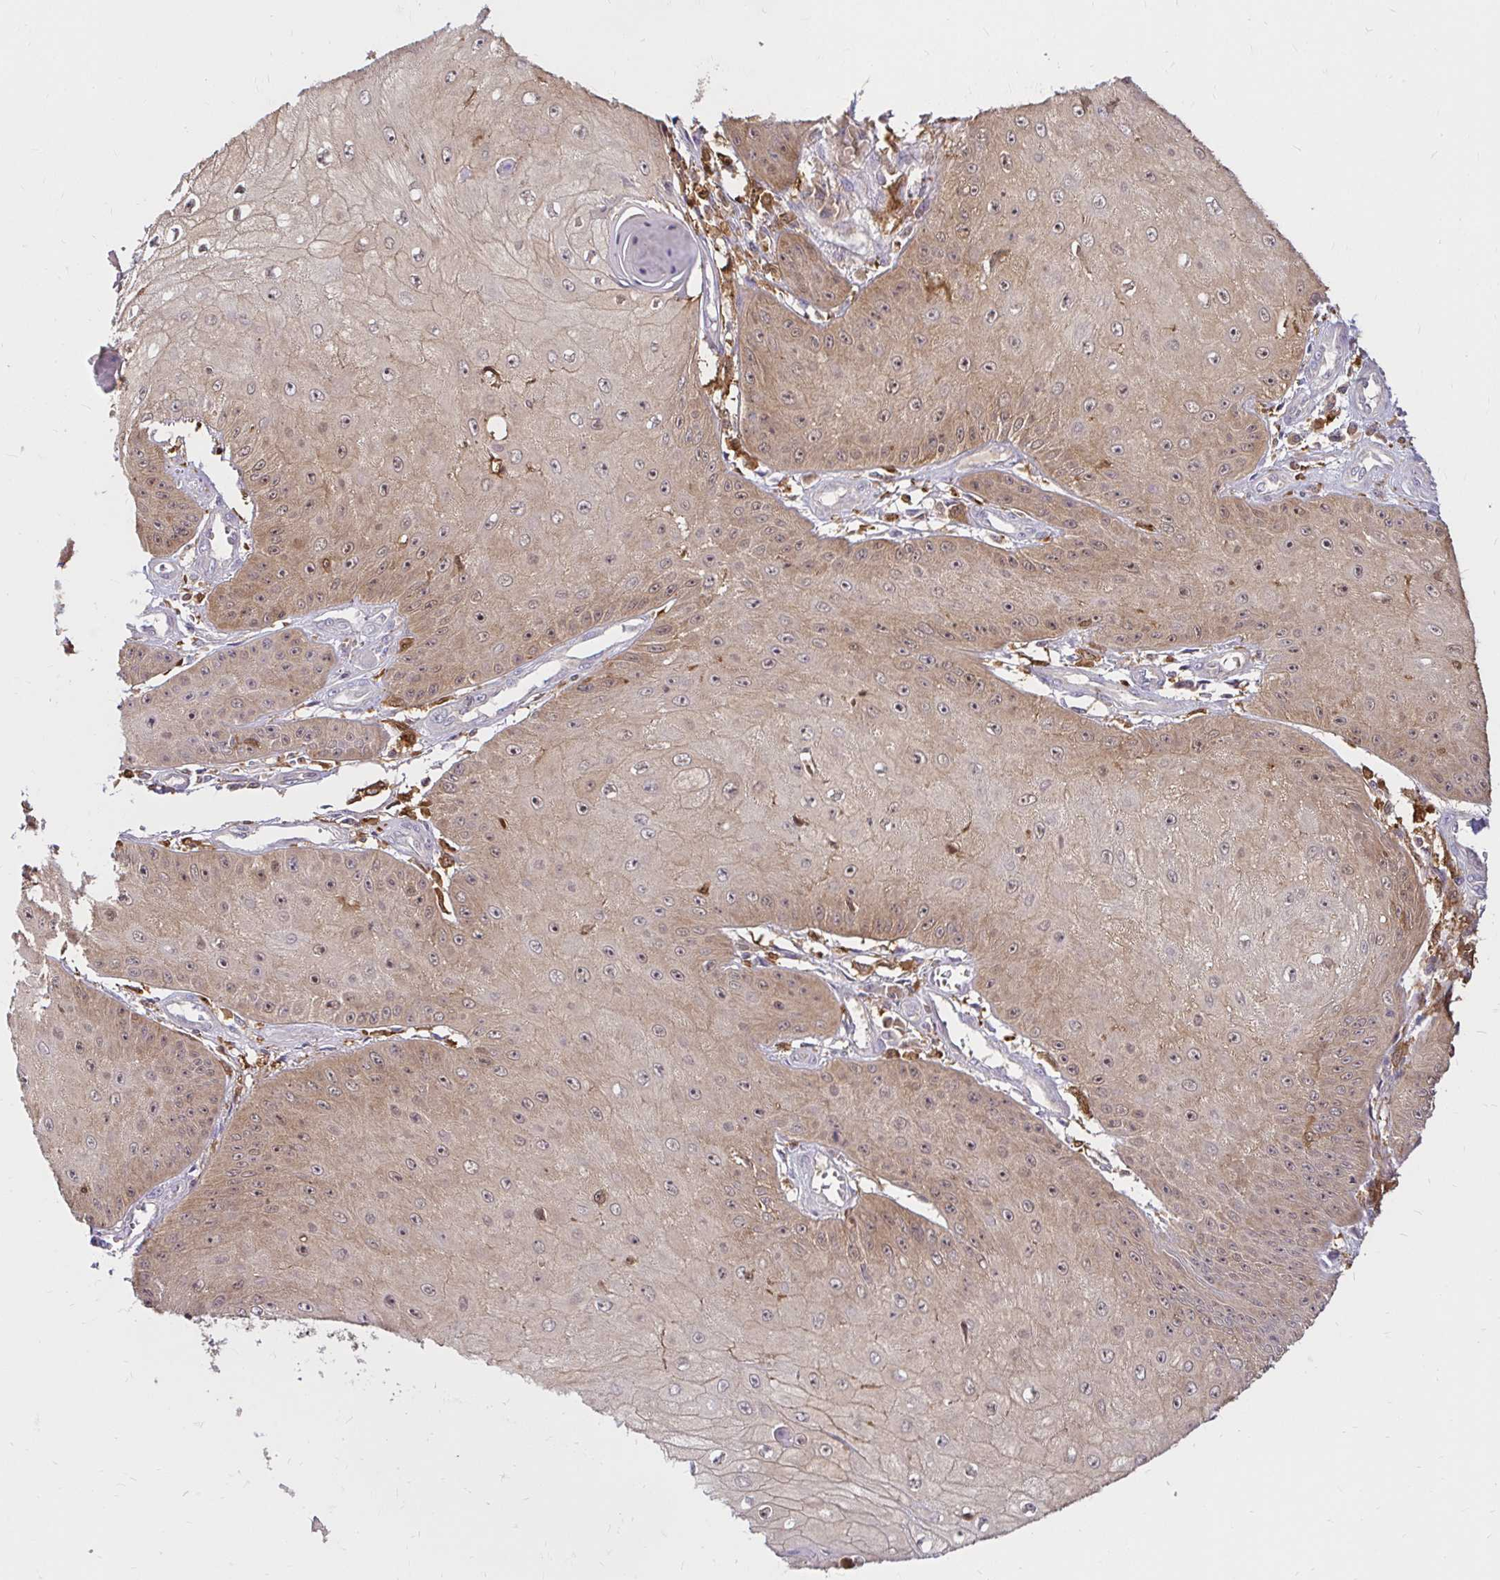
{"staining": {"intensity": "weak", "quantity": "25%-75%", "location": "cytoplasmic/membranous,nuclear"}, "tissue": "skin cancer", "cell_type": "Tumor cells", "image_type": "cancer", "snomed": [{"axis": "morphology", "description": "Squamous cell carcinoma, NOS"}, {"axis": "topography", "description": "Skin"}], "caption": "IHC staining of squamous cell carcinoma (skin), which demonstrates low levels of weak cytoplasmic/membranous and nuclear positivity in about 25%-75% of tumor cells indicating weak cytoplasmic/membranous and nuclear protein staining. The staining was performed using DAB (3,3'-diaminobenzidine) (brown) for protein detection and nuclei were counterstained in hematoxylin (blue).", "gene": "PYCARD", "patient": {"sex": "male", "age": 70}}